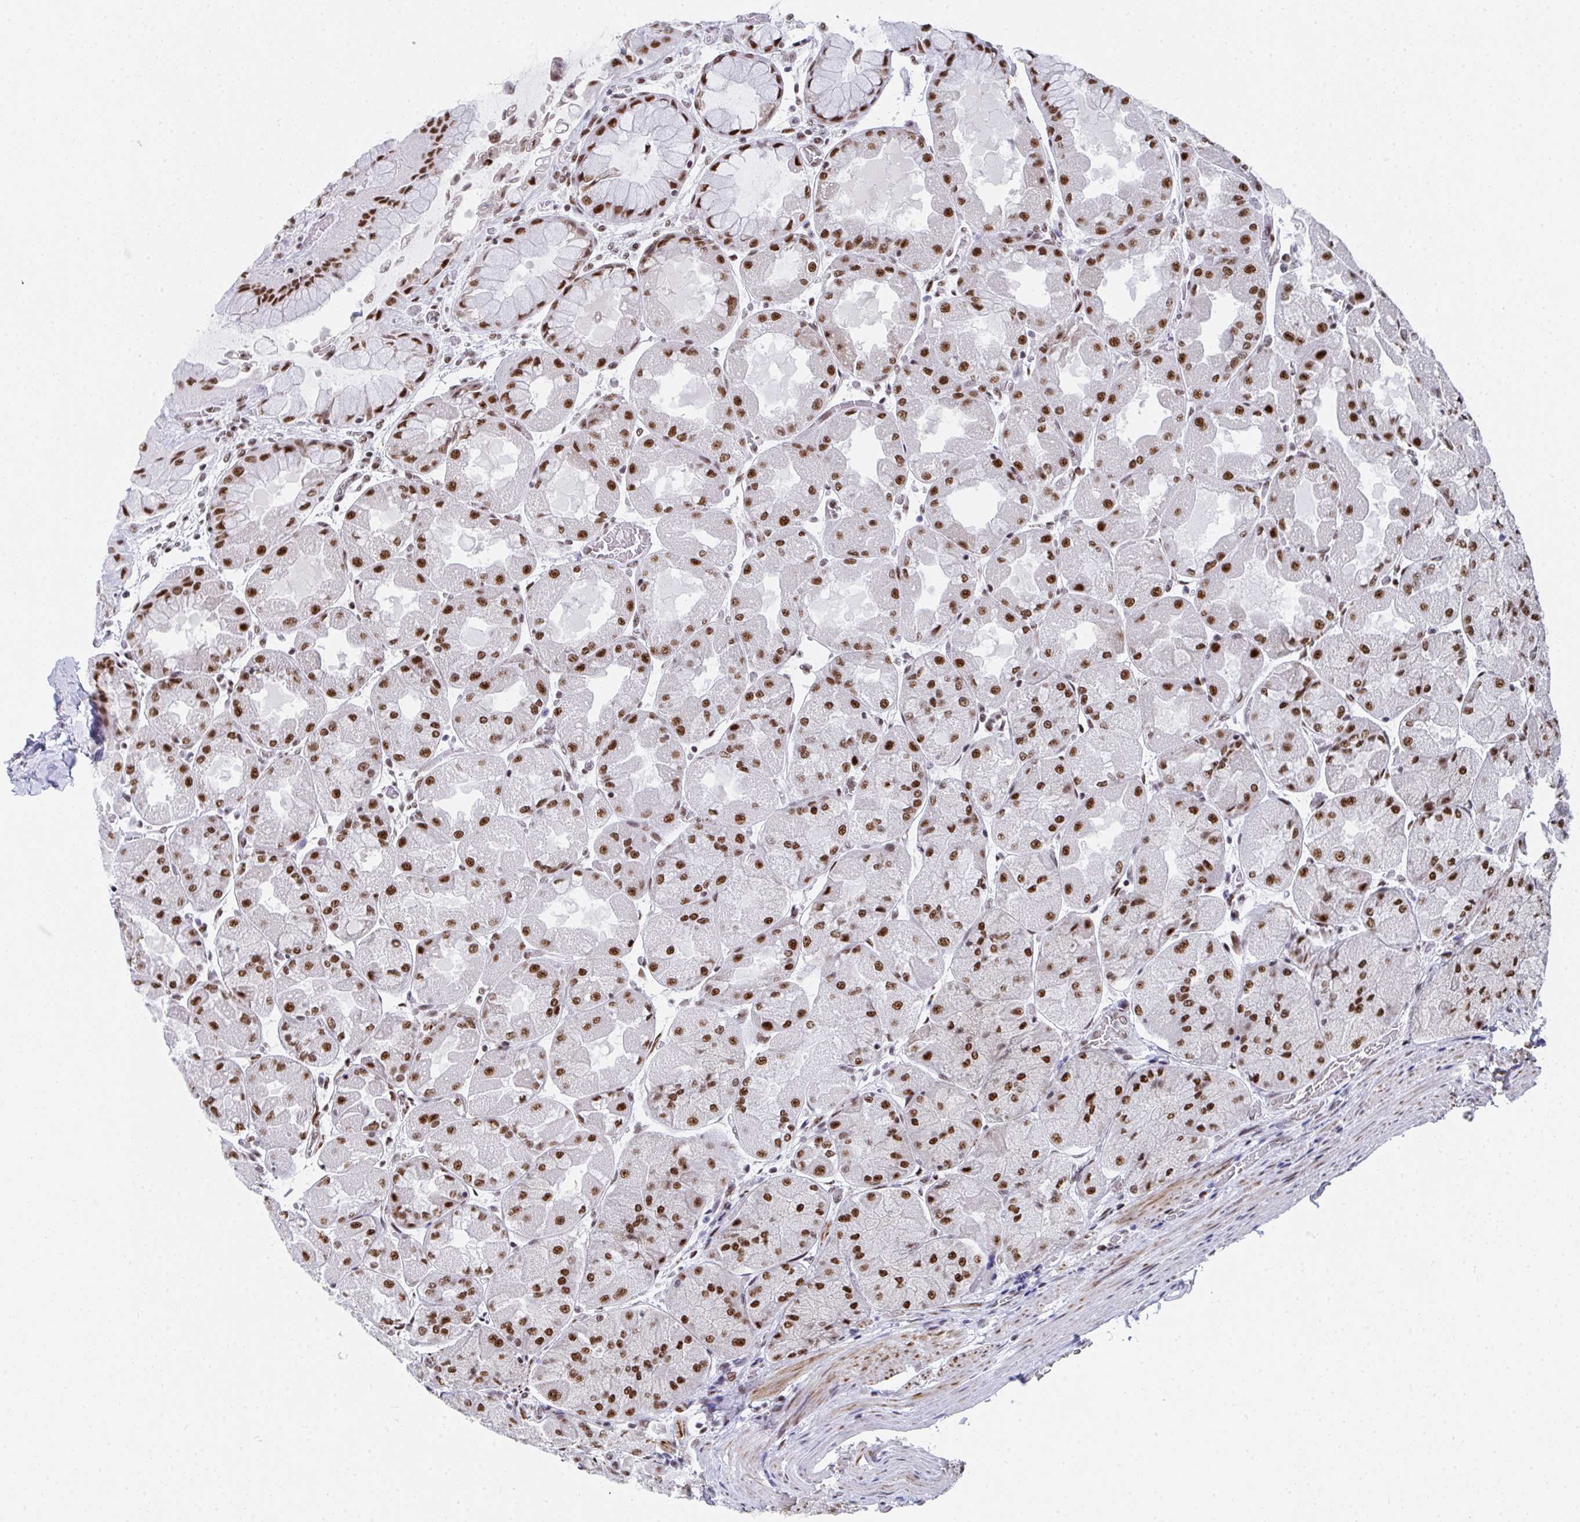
{"staining": {"intensity": "strong", "quantity": ">75%", "location": "nuclear"}, "tissue": "stomach", "cell_type": "Glandular cells", "image_type": "normal", "snomed": [{"axis": "morphology", "description": "Normal tissue, NOS"}, {"axis": "topography", "description": "Stomach"}], "caption": "High-power microscopy captured an IHC histopathology image of normal stomach, revealing strong nuclear positivity in about >75% of glandular cells.", "gene": "SNRNP70", "patient": {"sex": "female", "age": 61}}